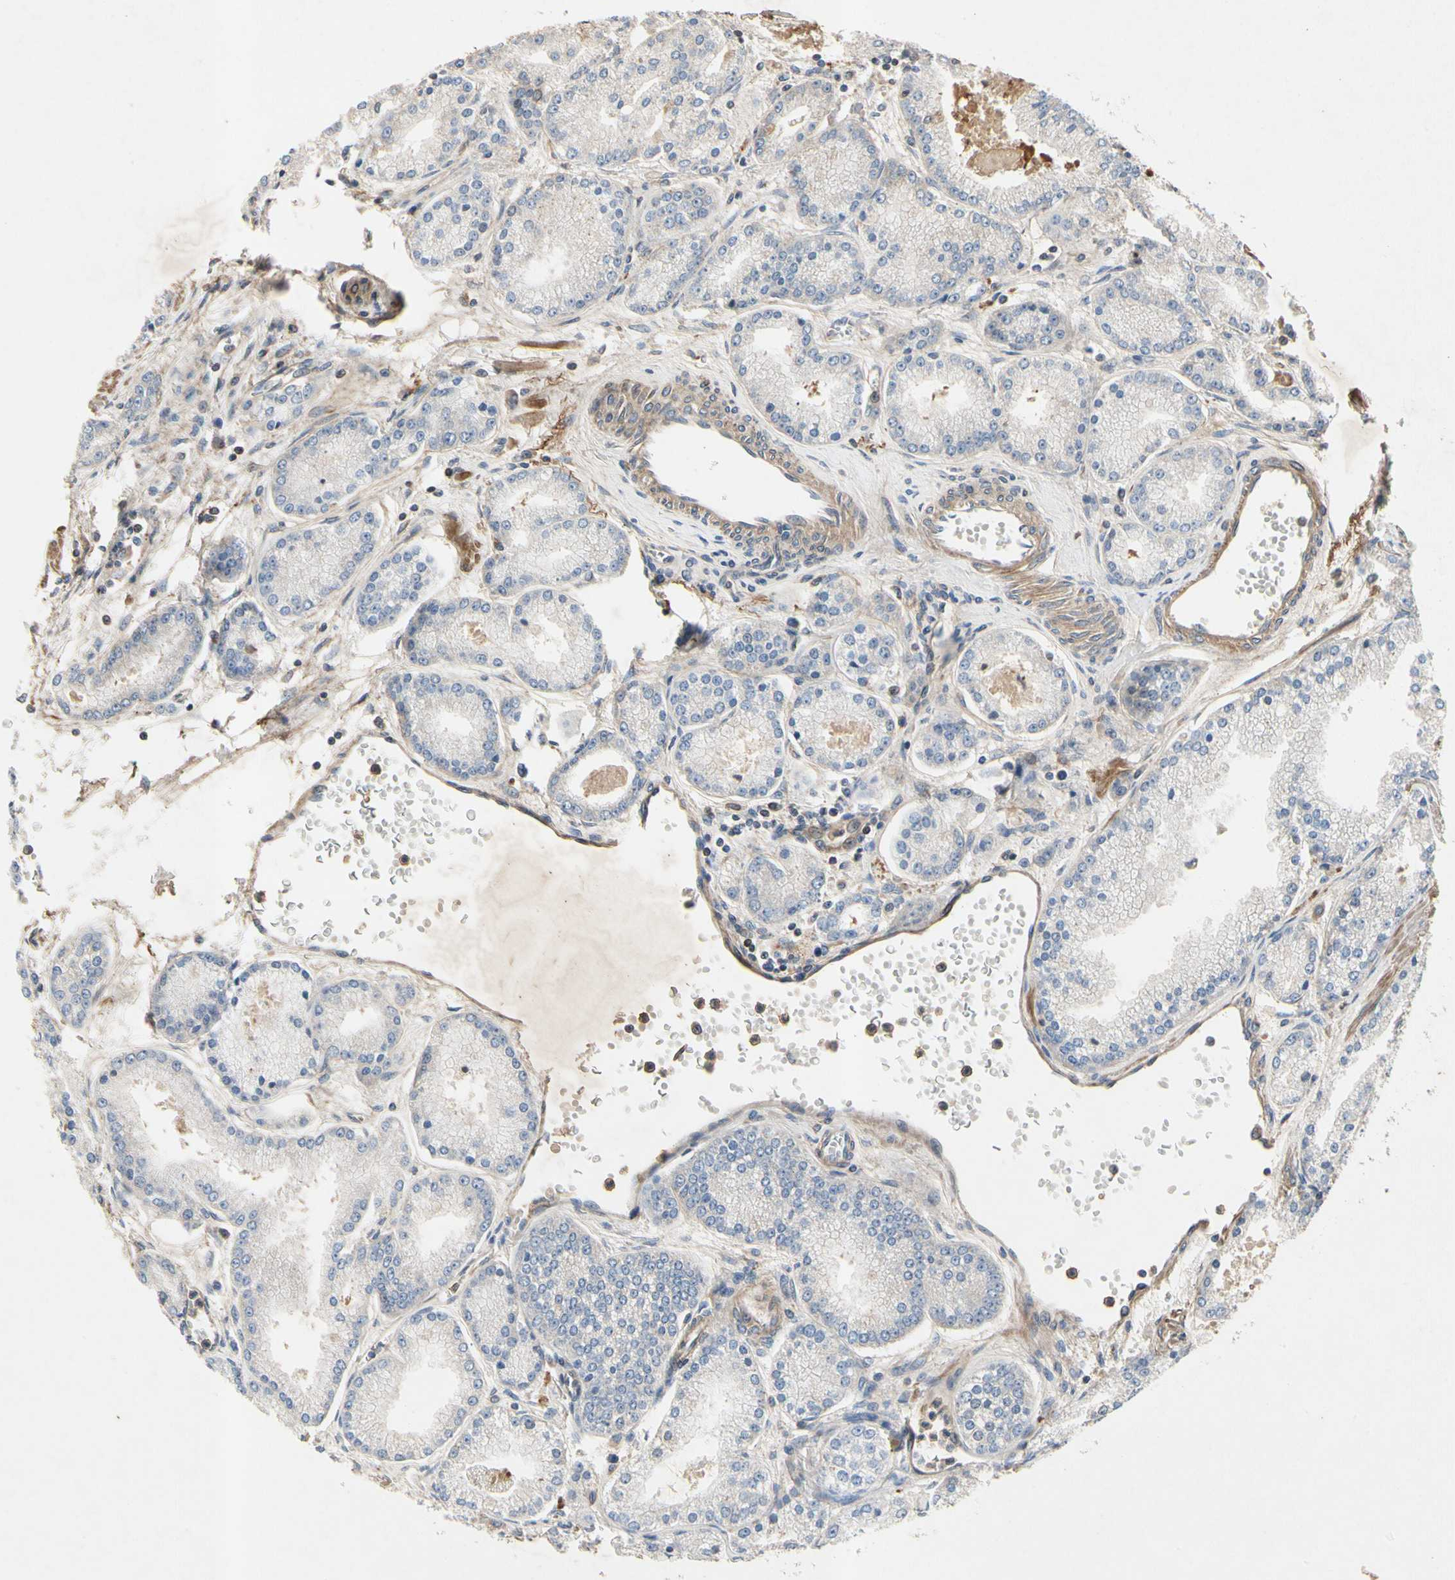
{"staining": {"intensity": "negative", "quantity": "none", "location": "none"}, "tissue": "prostate cancer", "cell_type": "Tumor cells", "image_type": "cancer", "snomed": [{"axis": "morphology", "description": "Adenocarcinoma, High grade"}, {"axis": "topography", "description": "Prostate"}], "caption": "This is a histopathology image of immunohistochemistry (IHC) staining of adenocarcinoma (high-grade) (prostate), which shows no expression in tumor cells.", "gene": "CRTAC1", "patient": {"sex": "male", "age": 61}}